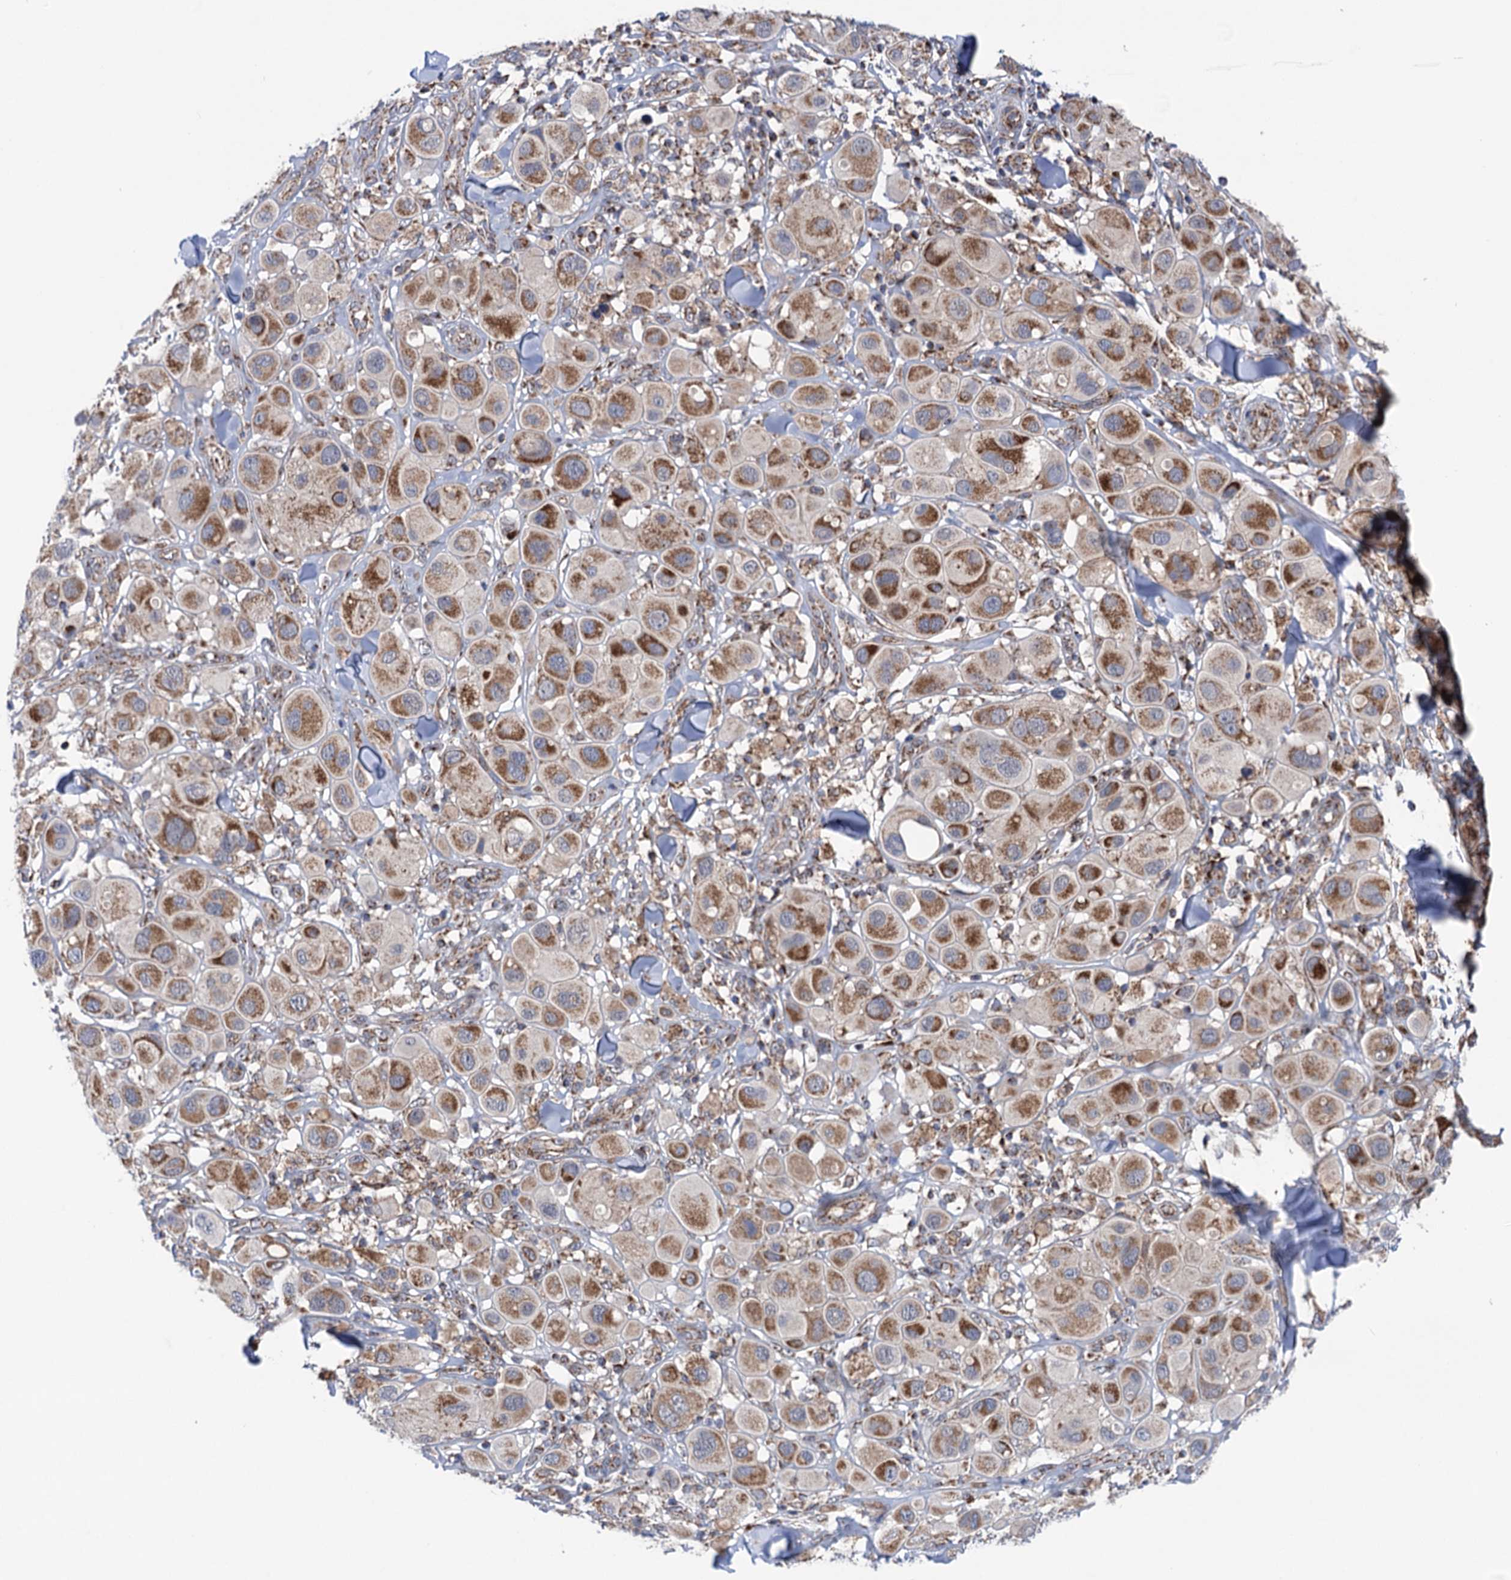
{"staining": {"intensity": "strong", "quantity": "25%-75%", "location": "cytoplasmic/membranous"}, "tissue": "melanoma", "cell_type": "Tumor cells", "image_type": "cancer", "snomed": [{"axis": "morphology", "description": "Malignant melanoma, Metastatic site"}, {"axis": "topography", "description": "Skin"}], "caption": "The image displays a brown stain indicating the presence of a protein in the cytoplasmic/membranous of tumor cells in malignant melanoma (metastatic site).", "gene": "SUCLA2", "patient": {"sex": "male", "age": 41}}